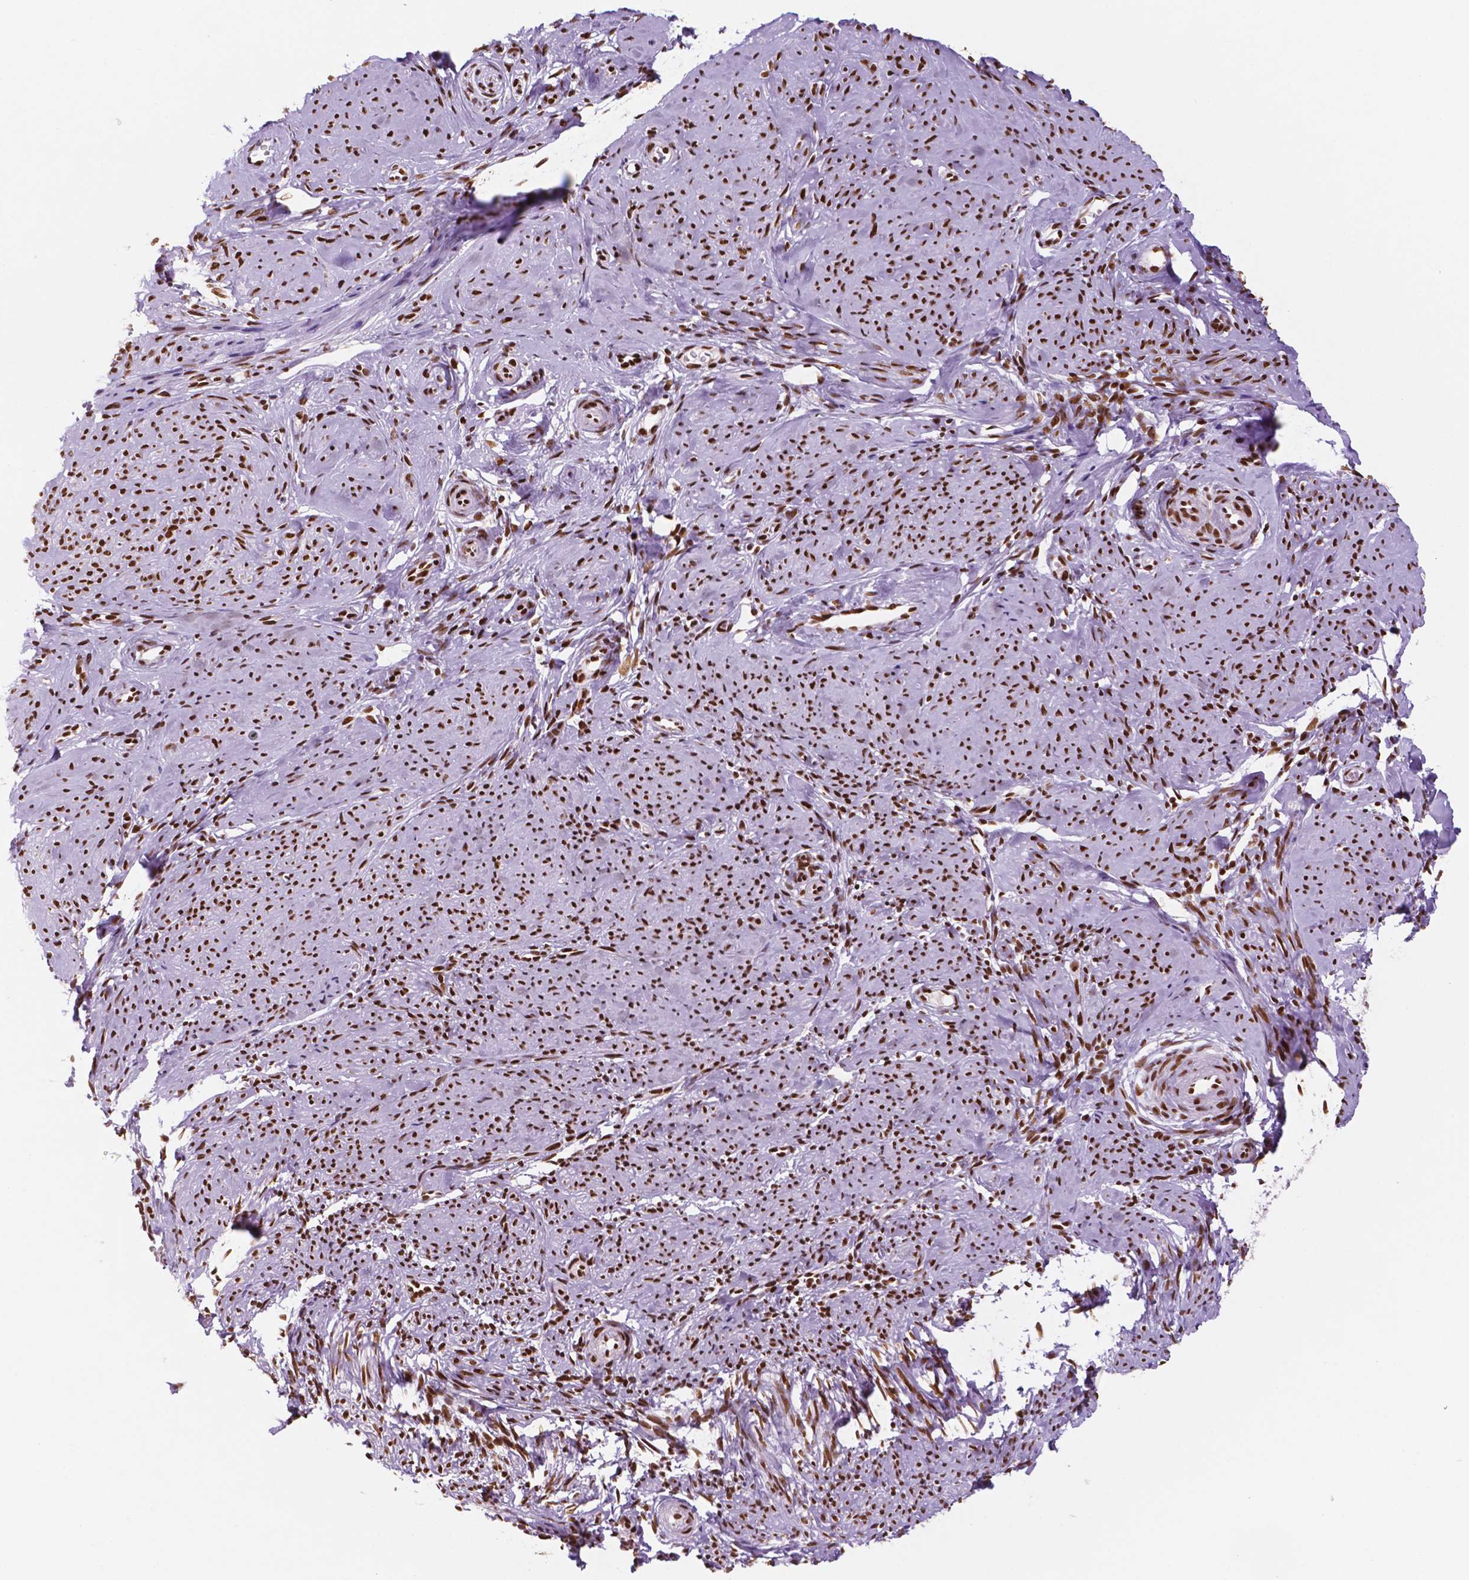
{"staining": {"intensity": "moderate", "quantity": ">75%", "location": "nuclear"}, "tissue": "smooth muscle", "cell_type": "Smooth muscle cells", "image_type": "normal", "snomed": [{"axis": "morphology", "description": "Normal tissue, NOS"}, {"axis": "topography", "description": "Smooth muscle"}], "caption": "Protein positivity by immunohistochemistry (IHC) demonstrates moderate nuclear staining in about >75% of smooth muscle cells in normal smooth muscle.", "gene": "MSH6", "patient": {"sex": "female", "age": 48}}